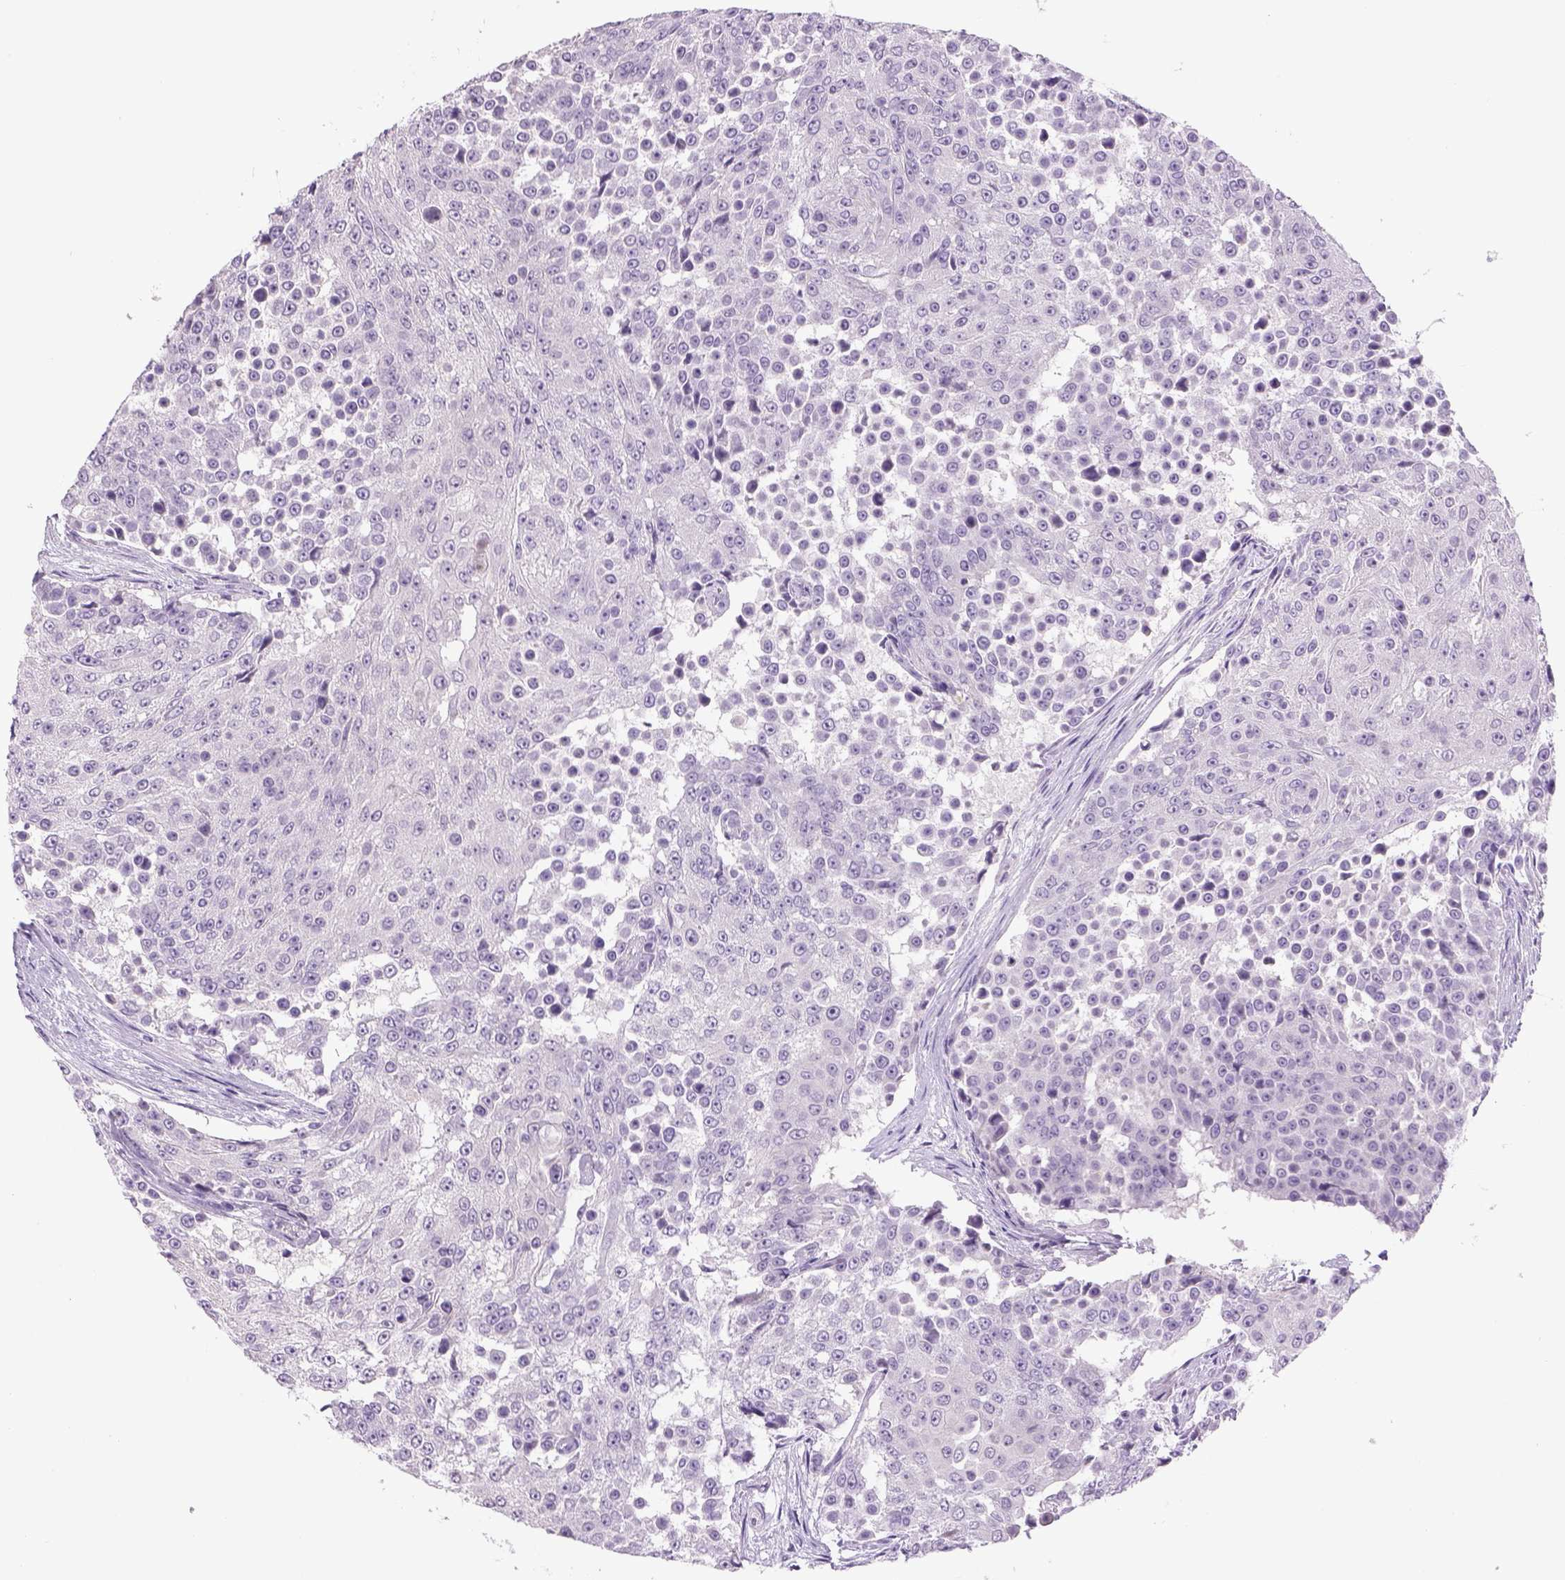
{"staining": {"intensity": "negative", "quantity": "none", "location": "none"}, "tissue": "urothelial cancer", "cell_type": "Tumor cells", "image_type": "cancer", "snomed": [{"axis": "morphology", "description": "Urothelial carcinoma, High grade"}, {"axis": "topography", "description": "Urinary bladder"}], "caption": "A micrograph of urothelial cancer stained for a protein shows no brown staining in tumor cells.", "gene": "DBH", "patient": {"sex": "female", "age": 63}}